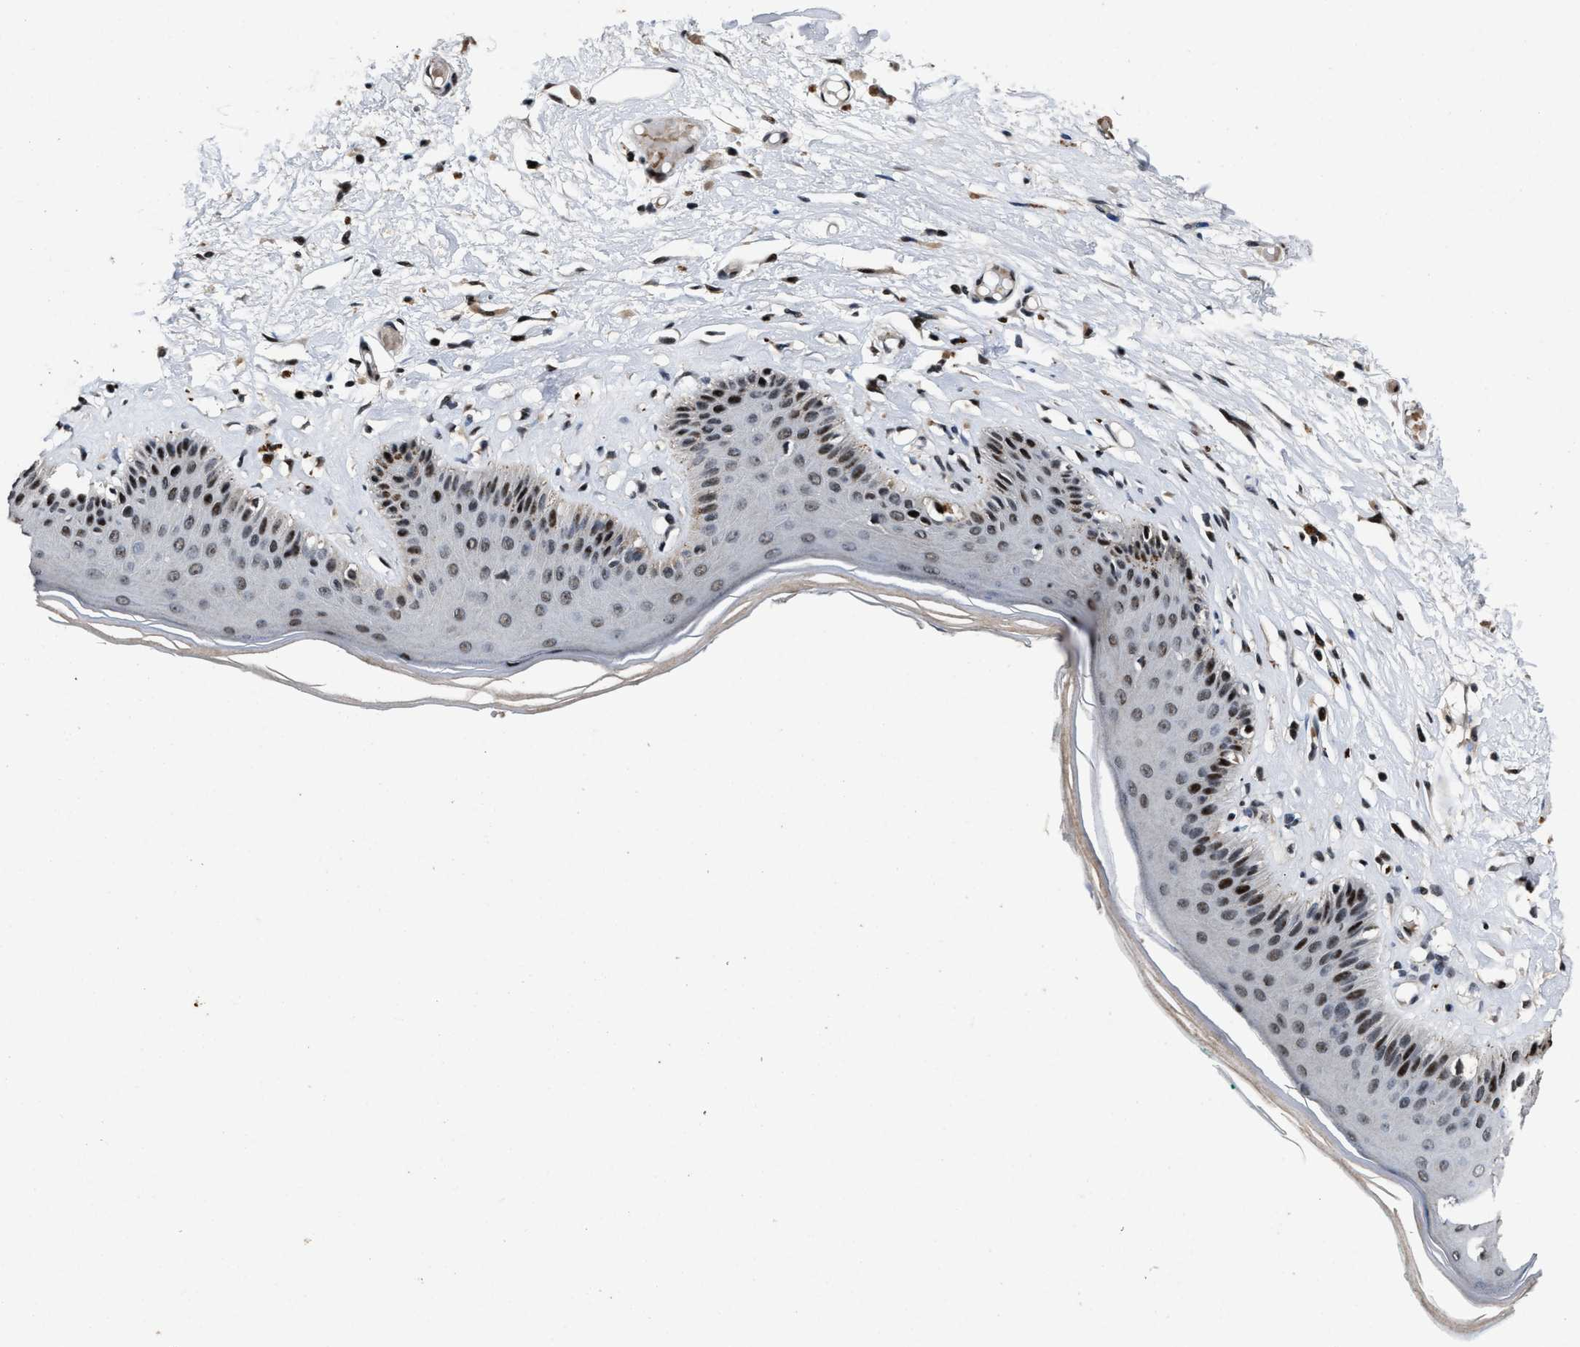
{"staining": {"intensity": "strong", "quantity": ">75%", "location": "nuclear"}, "tissue": "skin", "cell_type": "Epidermal cells", "image_type": "normal", "snomed": [{"axis": "morphology", "description": "Normal tissue, NOS"}, {"axis": "topography", "description": "Vulva"}], "caption": "About >75% of epidermal cells in unremarkable human skin exhibit strong nuclear protein expression as visualized by brown immunohistochemical staining.", "gene": "ZNF233", "patient": {"sex": "female", "age": 73}}